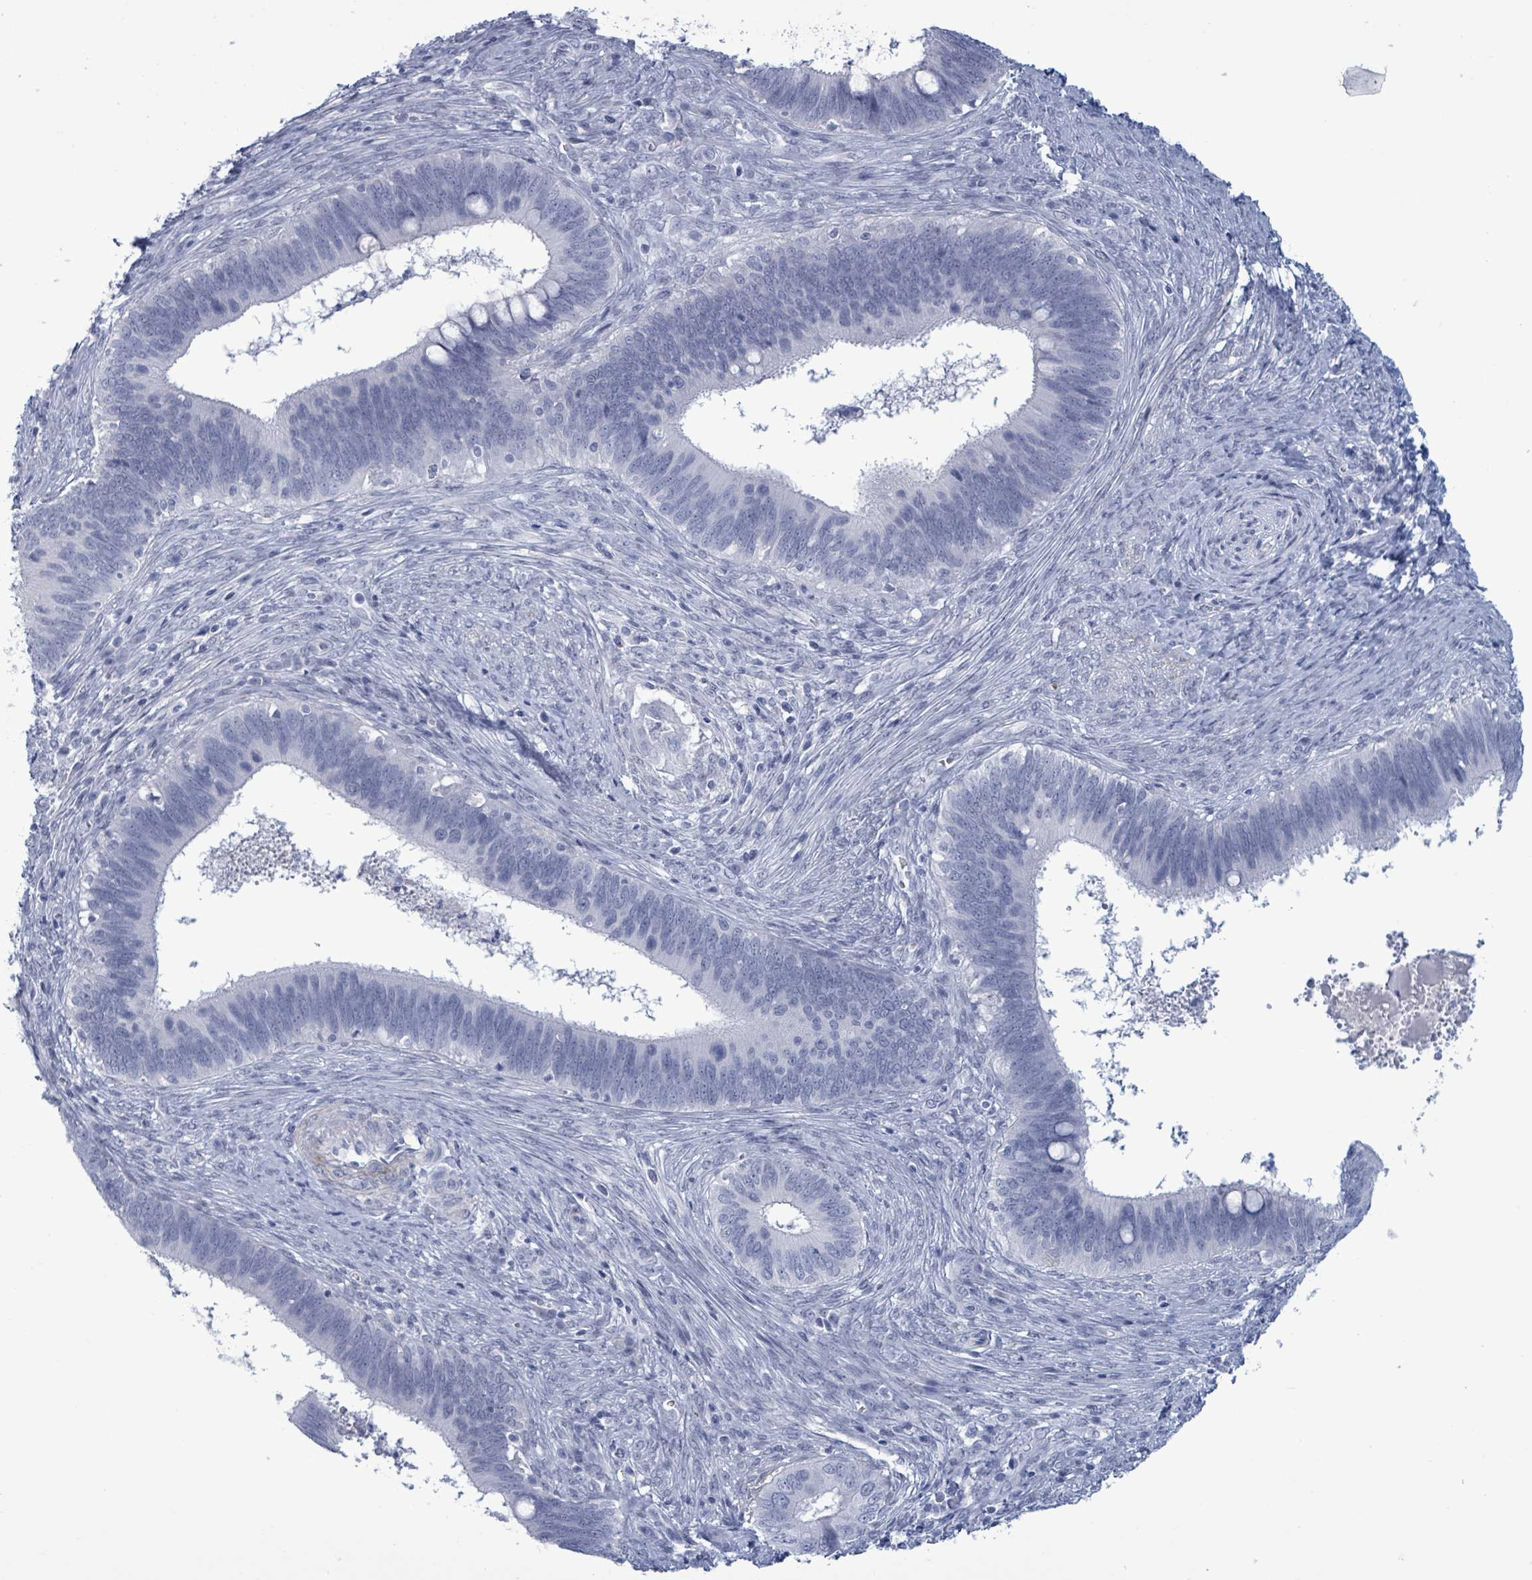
{"staining": {"intensity": "negative", "quantity": "none", "location": "none"}, "tissue": "cervical cancer", "cell_type": "Tumor cells", "image_type": "cancer", "snomed": [{"axis": "morphology", "description": "Adenocarcinoma, NOS"}, {"axis": "topography", "description": "Cervix"}], "caption": "Human cervical cancer (adenocarcinoma) stained for a protein using immunohistochemistry (IHC) displays no positivity in tumor cells.", "gene": "ZNF771", "patient": {"sex": "female", "age": 42}}